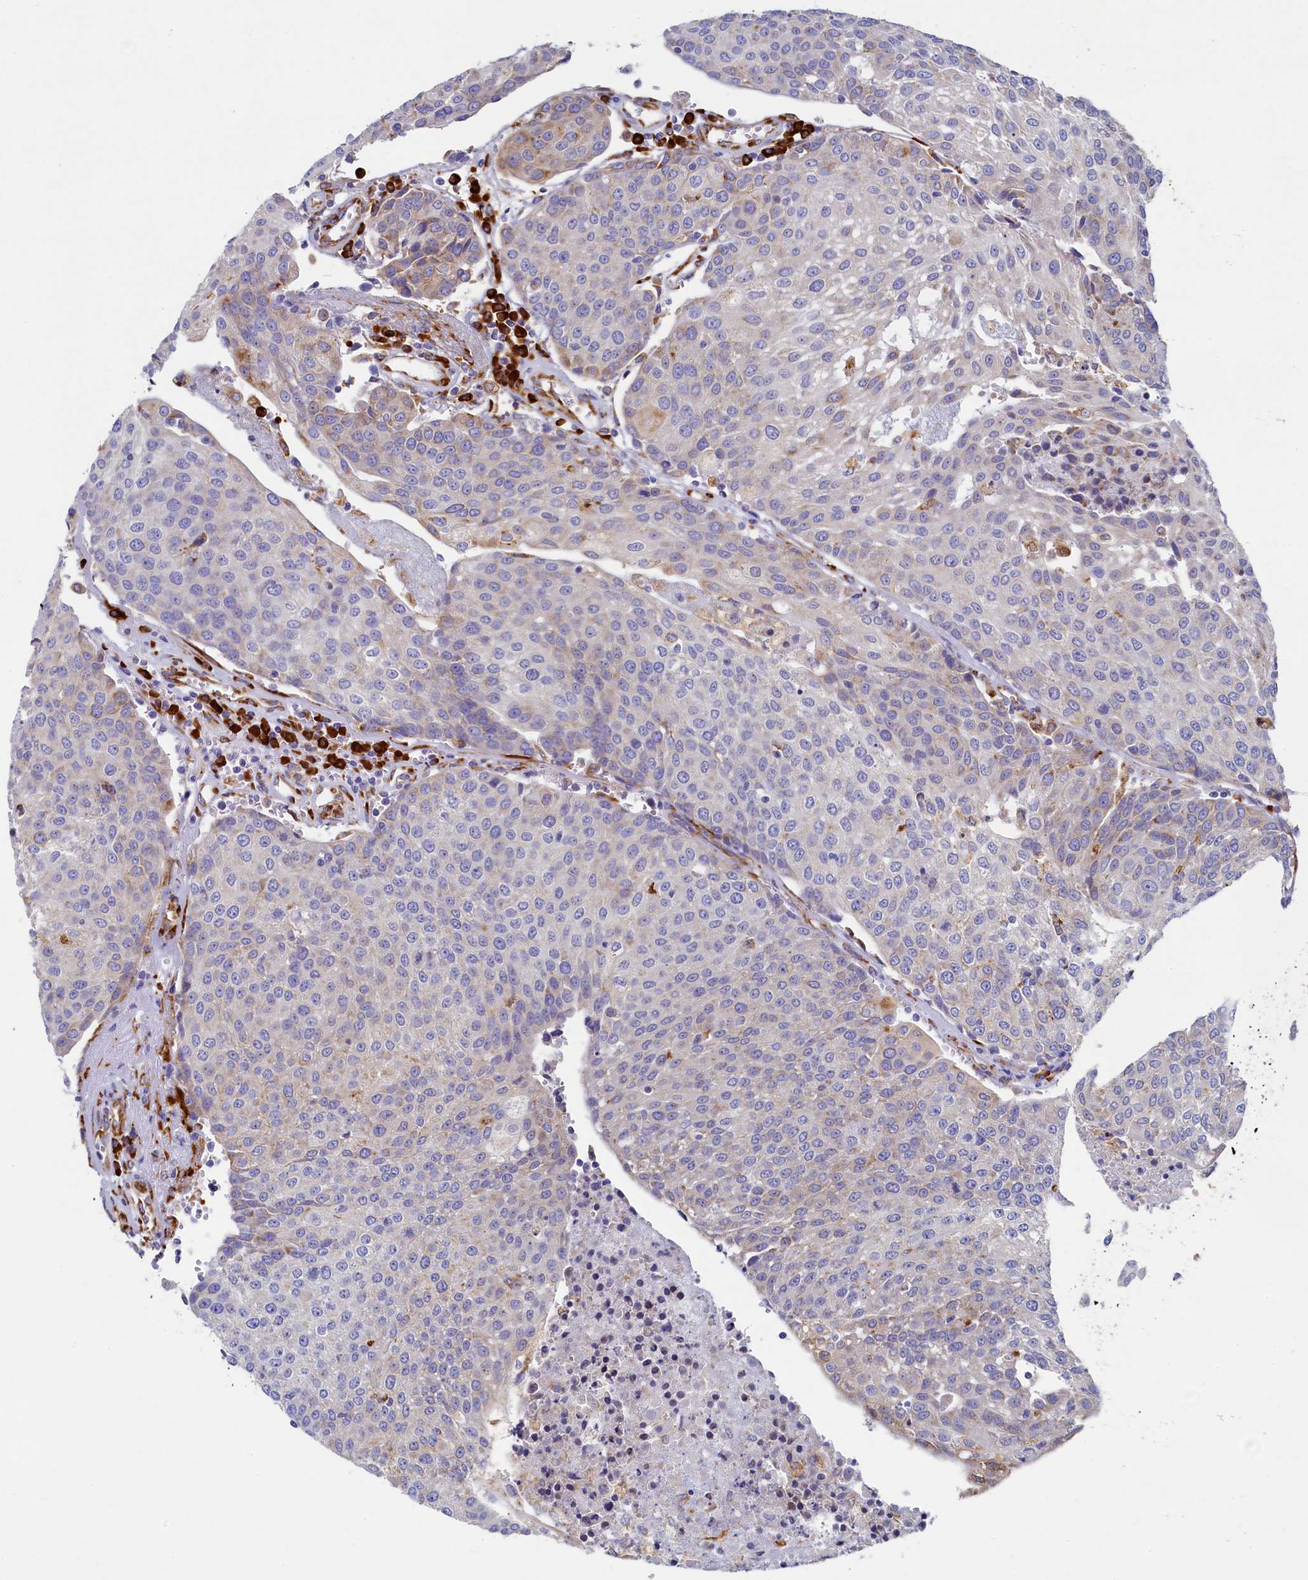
{"staining": {"intensity": "moderate", "quantity": "<25%", "location": "cytoplasmic/membranous"}, "tissue": "urothelial cancer", "cell_type": "Tumor cells", "image_type": "cancer", "snomed": [{"axis": "morphology", "description": "Urothelial carcinoma, High grade"}, {"axis": "topography", "description": "Urinary bladder"}], "caption": "Tumor cells exhibit low levels of moderate cytoplasmic/membranous expression in about <25% of cells in urothelial cancer.", "gene": "TMEM18", "patient": {"sex": "female", "age": 85}}